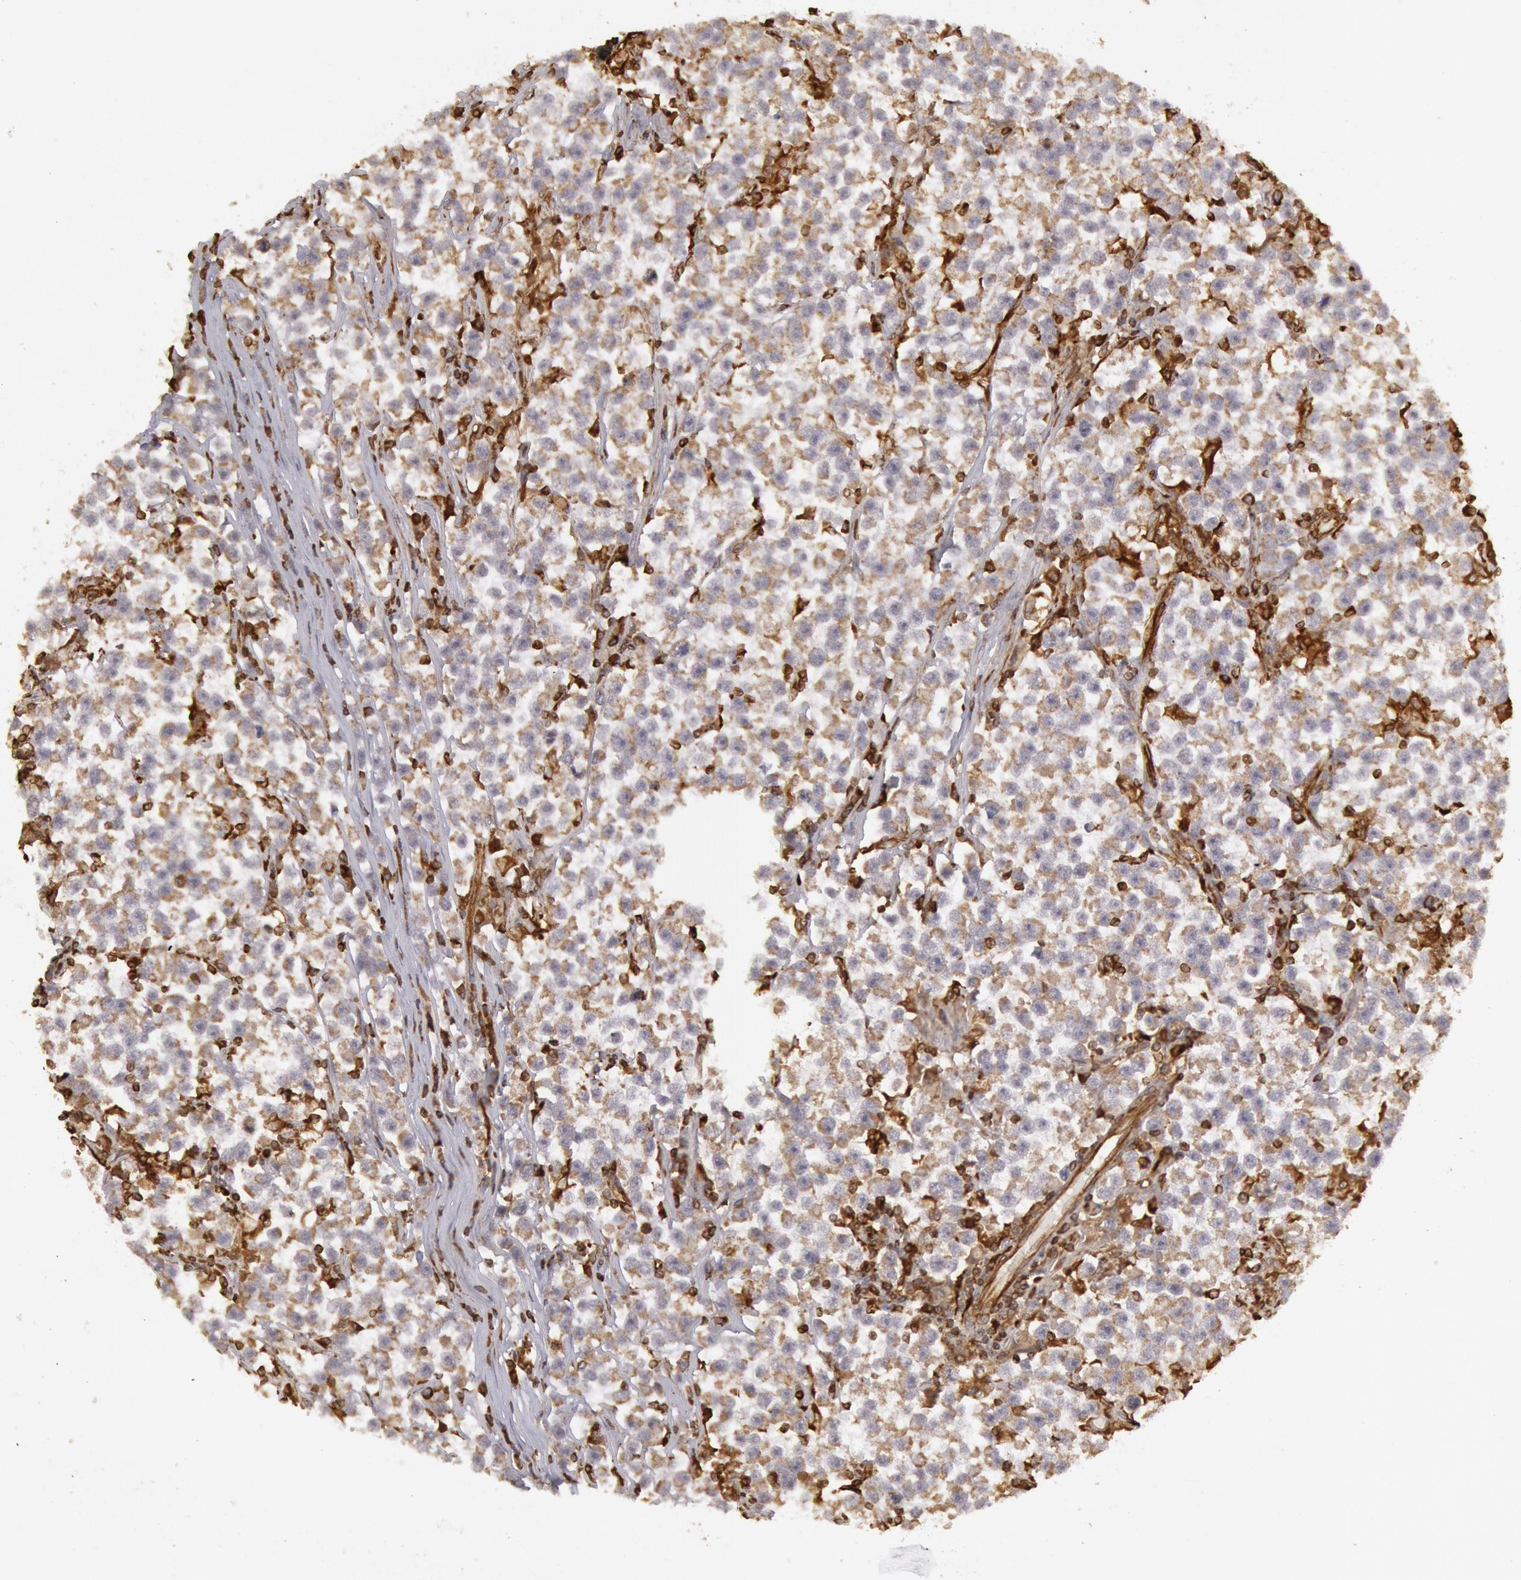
{"staining": {"intensity": "negative", "quantity": "none", "location": "none"}, "tissue": "testis cancer", "cell_type": "Tumor cells", "image_type": "cancer", "snomed": [{"axis": "morphology", "description": "Seminoma, NOS"}, {"axis": "topography", "description": "Testis"}], "caption": "Immunohistochemical staining of testis cancer (seminoma) exhibits no significant staining in tumor cells.", "gene": "TAP2", "patient": {"sex": "male", "age": 33}}